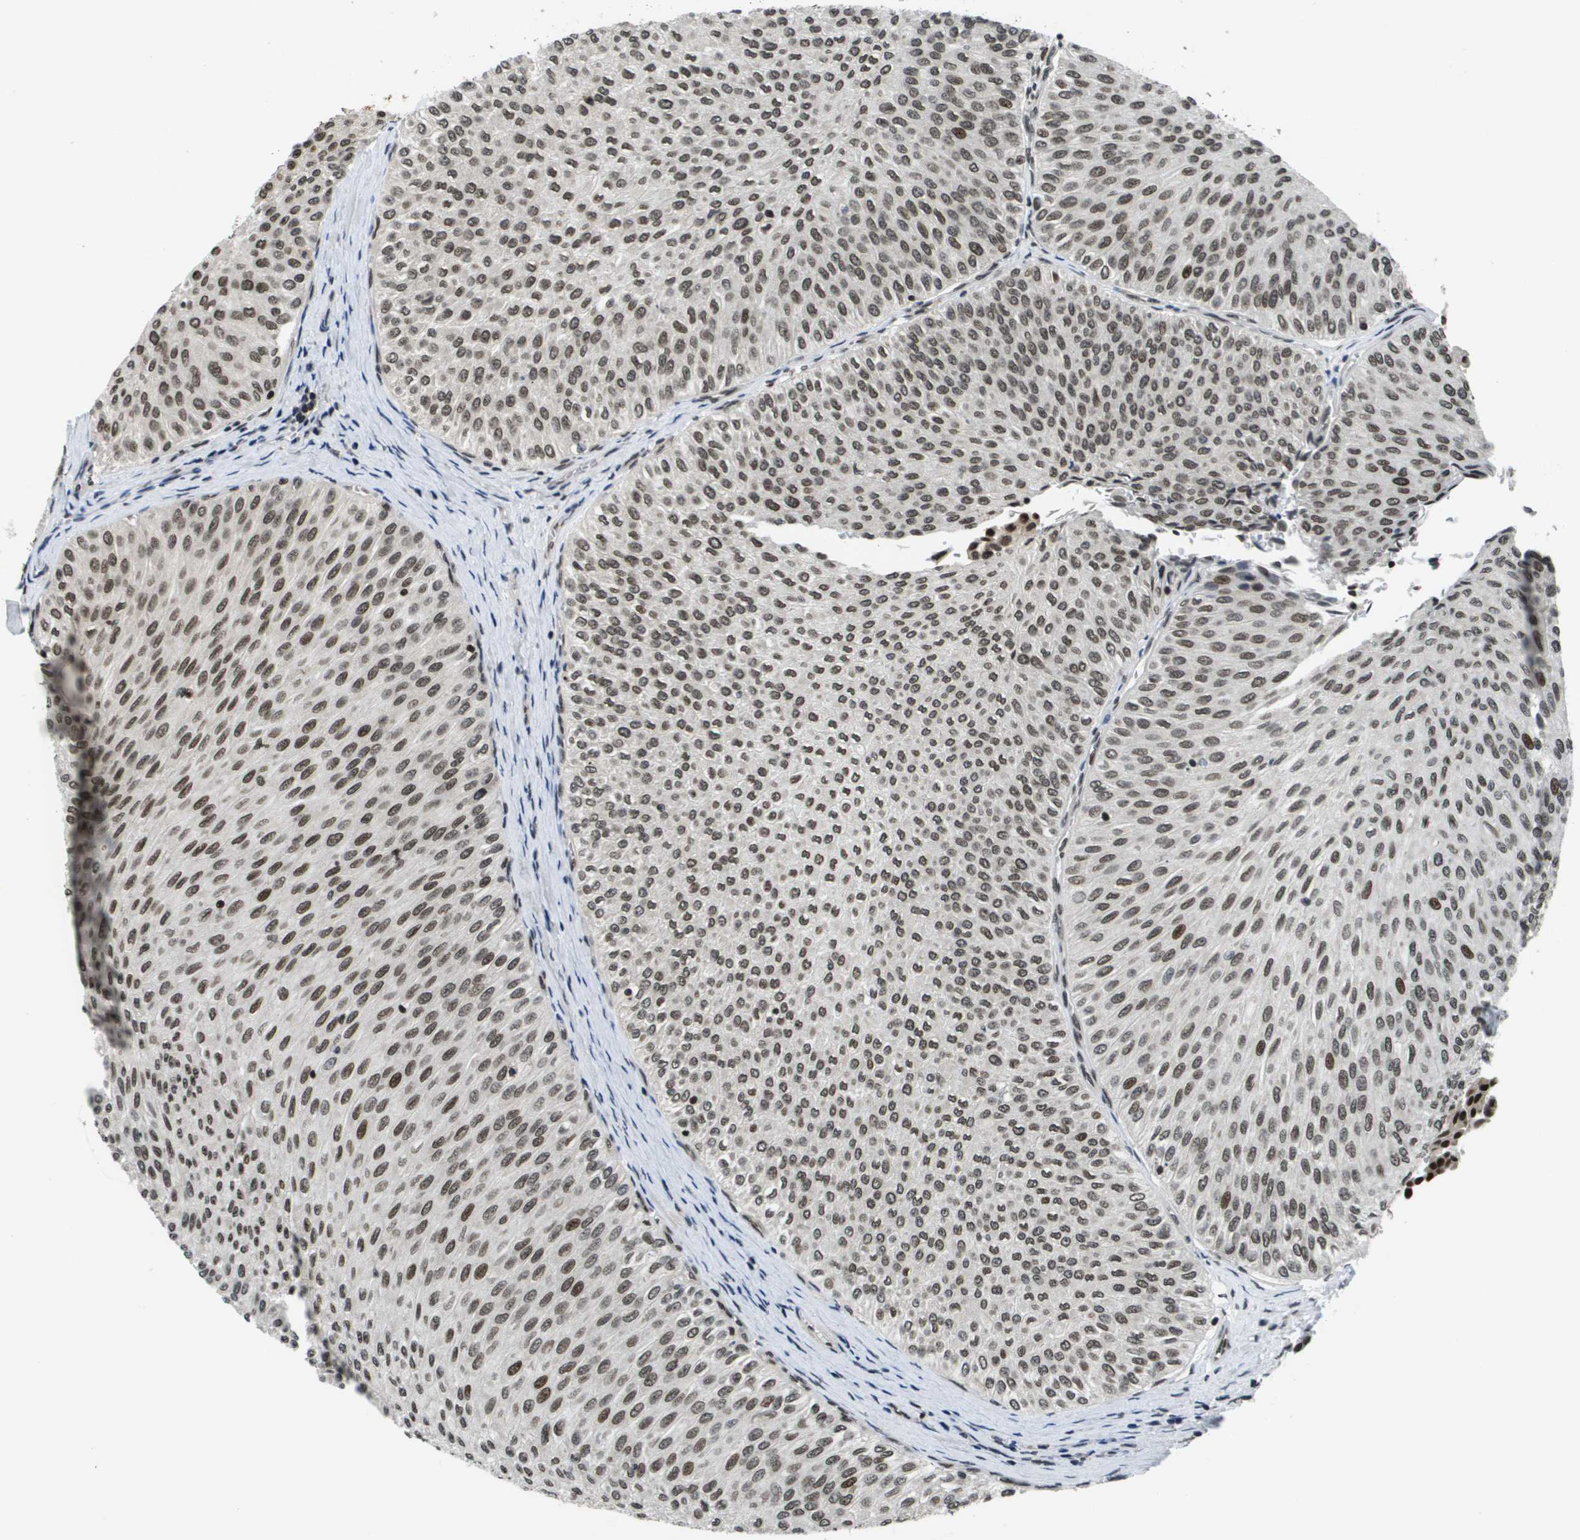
{"staining": {"intensity": "moderate", "quantity": ">75%", "location": "nuclear"}, "tissue": "urothelial cancer", "cell_type": "Tumor cells", "image_type": "cancer", "snomed": [{"axis": "morphology", "description": "Urothelial carcinoma, Low grade"}, {"axis": "topography", "description": "Urinary bladder"}], "caption": "Immunohistochemical staining of urothelial carcinoma (low-grade) demonstrates medium levels of moderate nuclear protein staining in approximately >75% of tumor cells.", "gene": "RECQL4", "patient": {"sex": "male", "age": 78}}